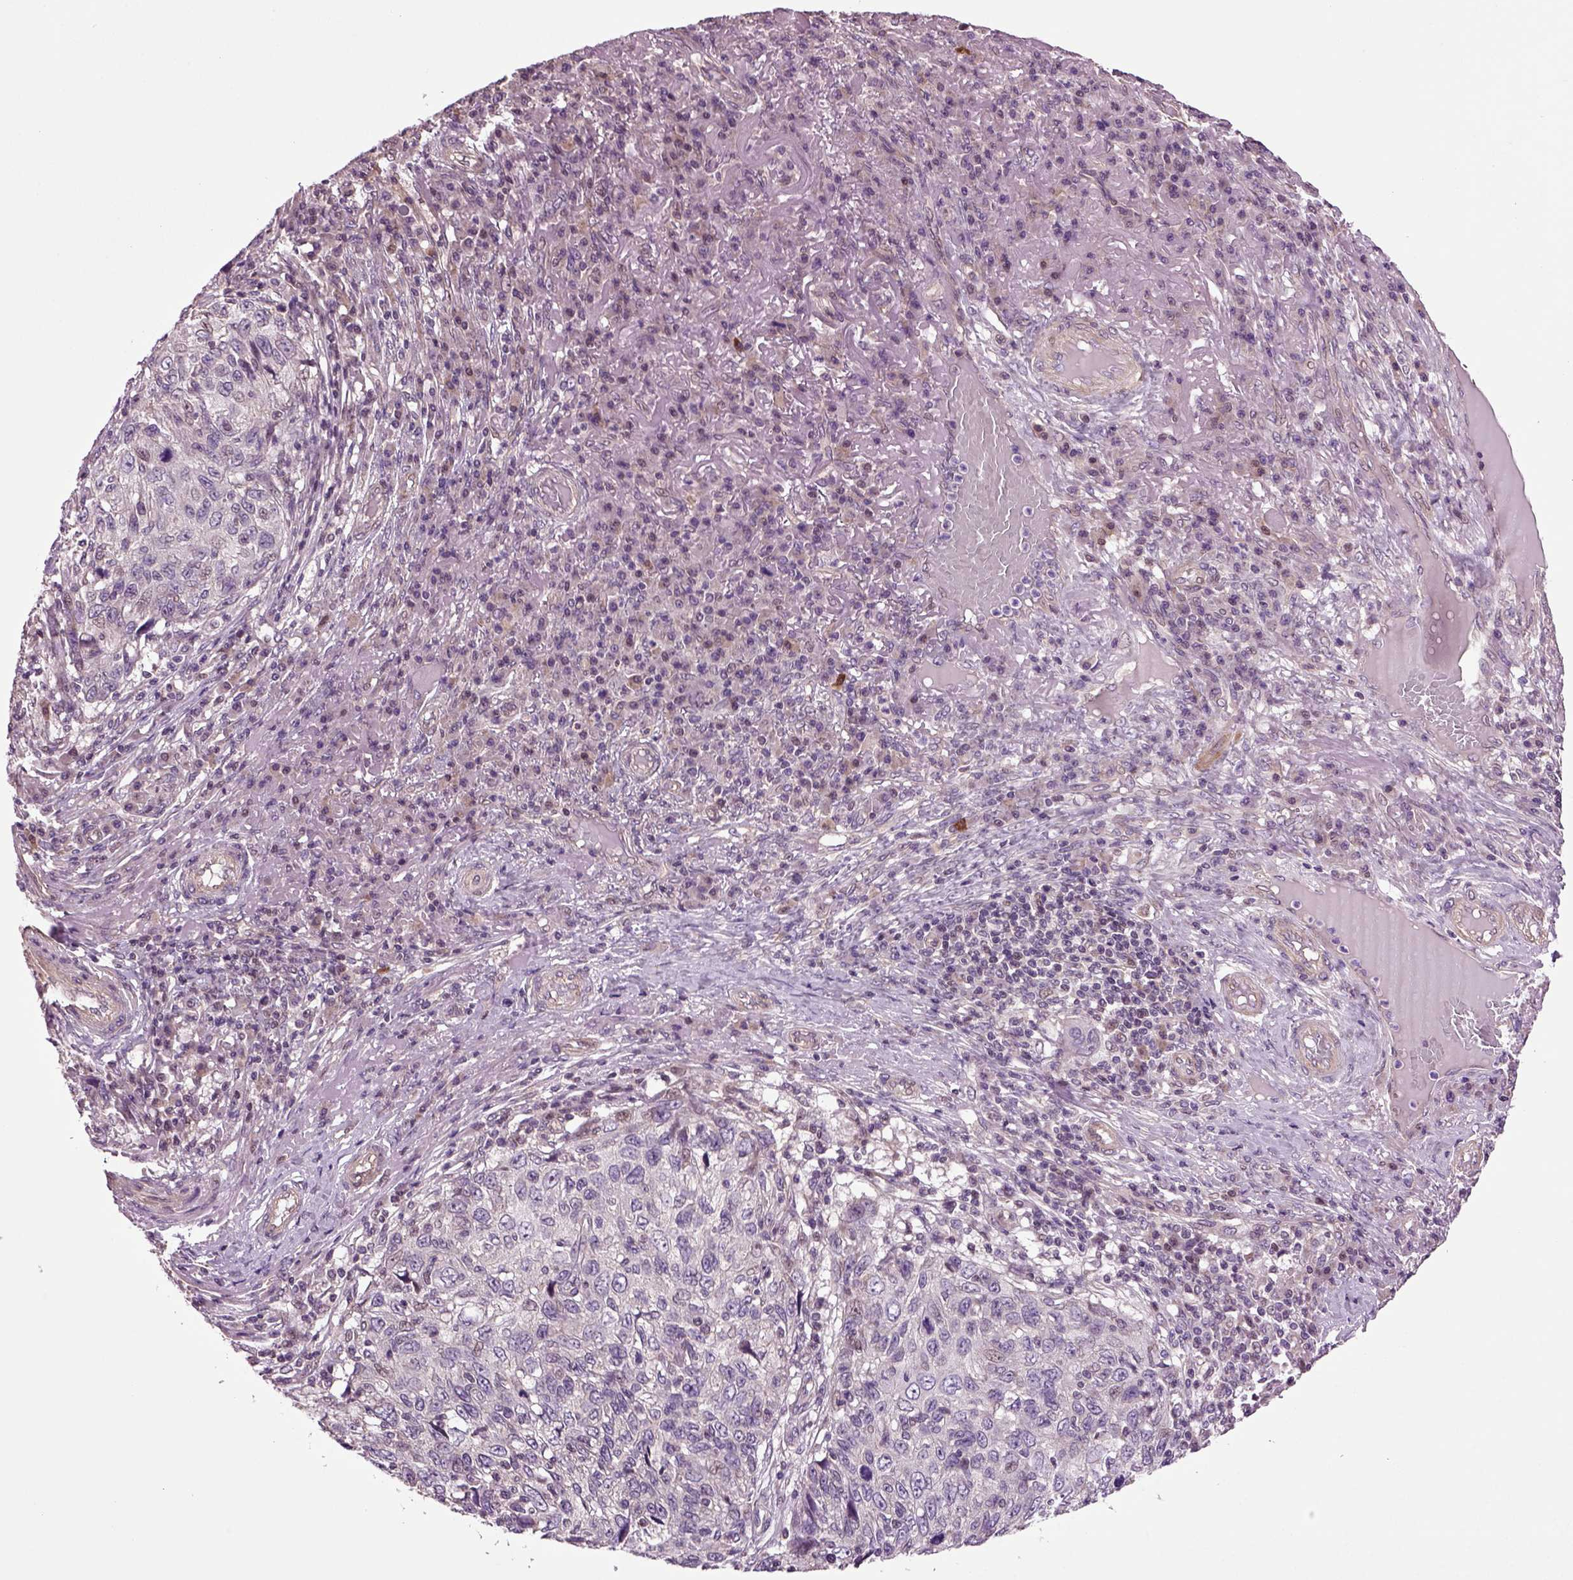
{"staining": {"intensity": "negative", "quantity": "none", "location": "none"}, "tissue": "skin cancer", "cell_type": "Tumor cells", "image_type": "cancer", "snomed": [{"axis": "morphology", "description": "Squamous cell carcinoma, NOS"}, {"axis": "topography", "description": "Skin"}], "caption": "An IHC photomicrograph of squamous cell carcinoma (skin) is shown. There is no staining in tumor cells of squamous cell carcinoma (skin).", "gene": "HAGHL", "patient": {"sex": "male", "age": 92}}